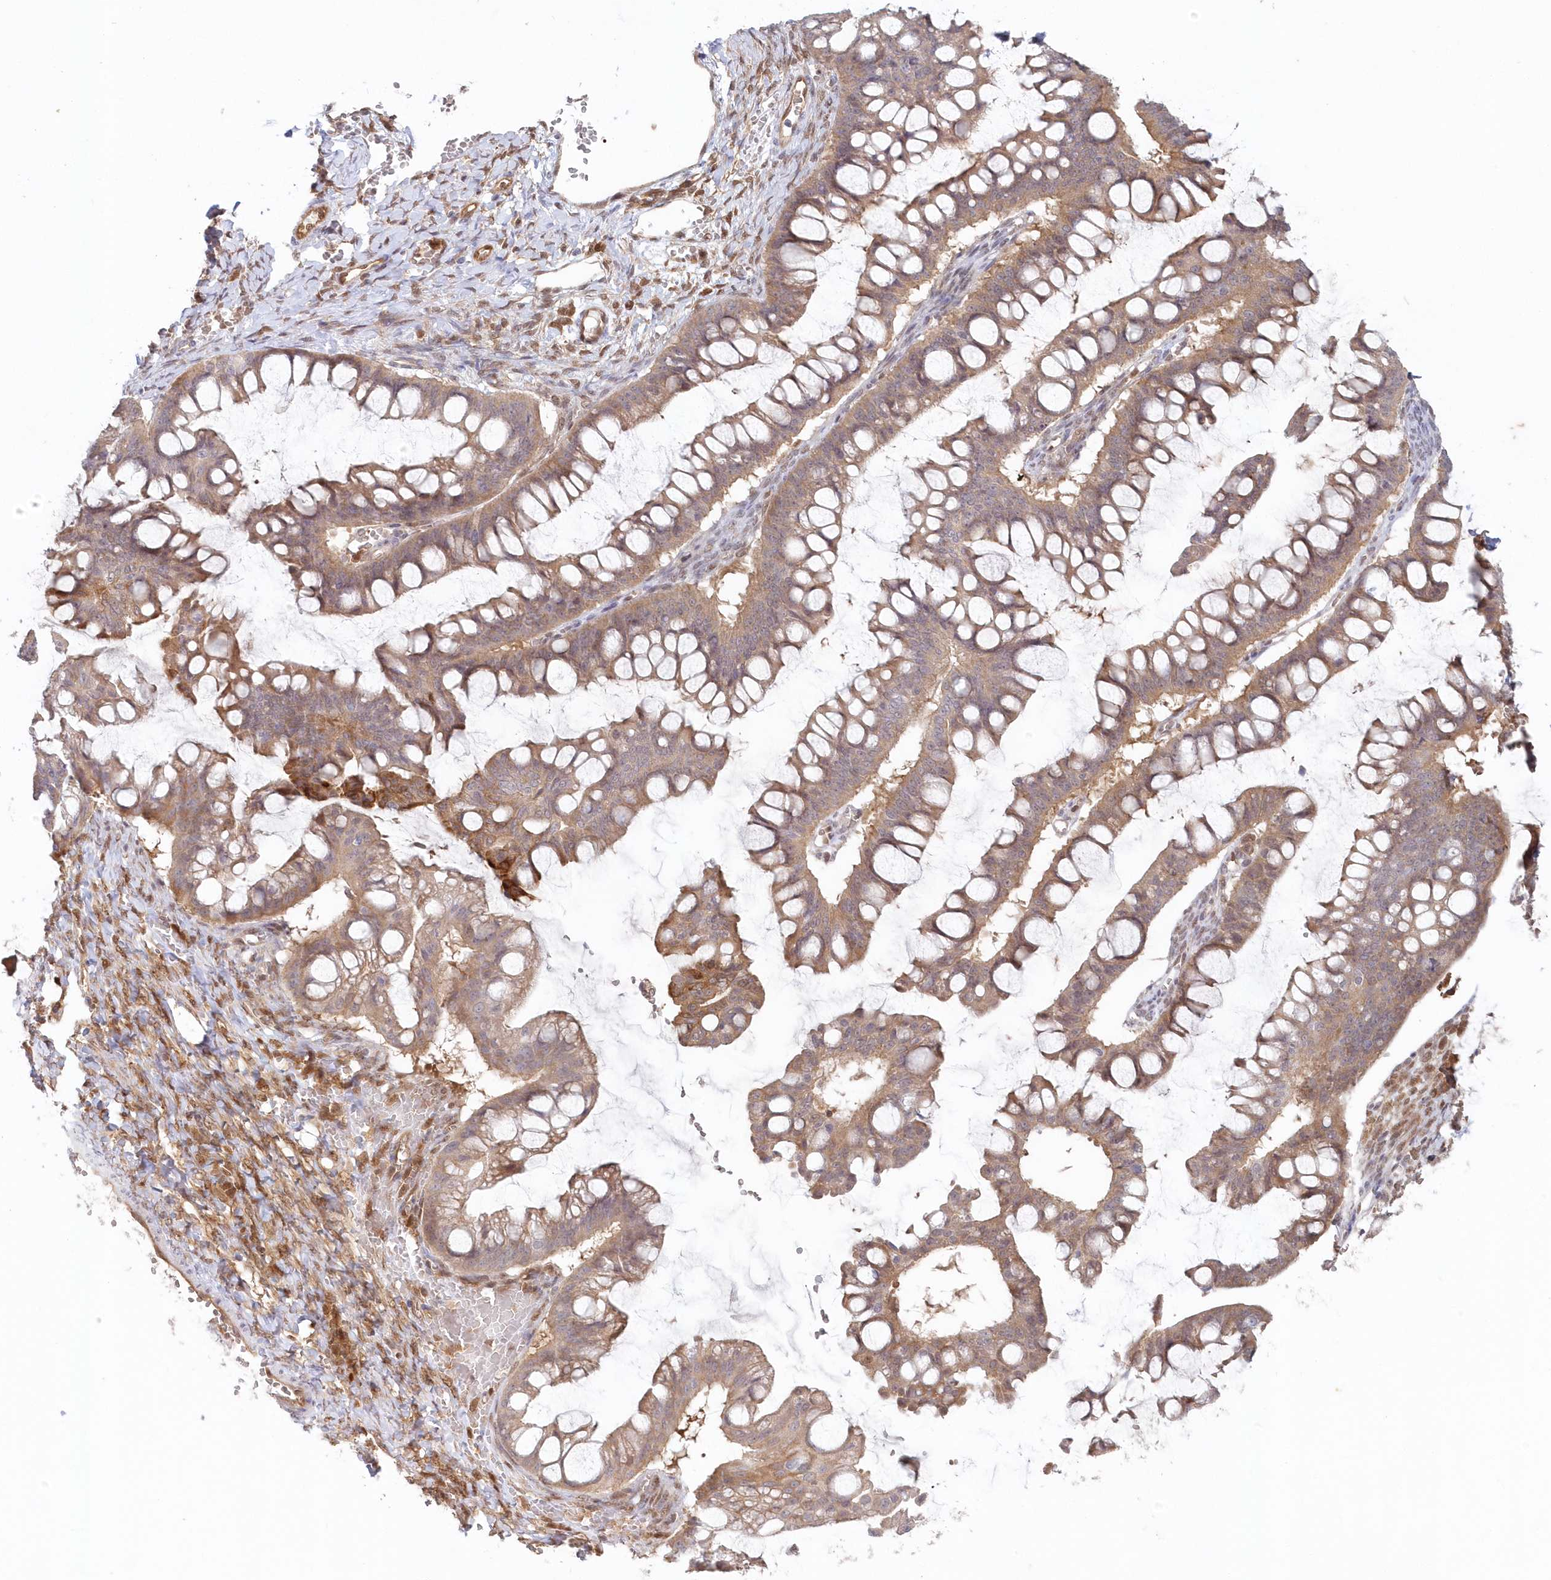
{"staining": {"intensity": "weak", "quantity": ">75%", "location": "cytoplasmic/membranous"}, "tissue": "ovarian cancer", "cell_type": "Tumor cells", "image_type": "cancer", "snomed": [{"axis": "morphology", "description": "Cystadenocarcinoma, mucinous, NOS"}, {"axis": "topography", "description": "Ovary"}], "caption": "Immunohistochemistry (IHC) micrograph of human mucinous cystadenocarcinoma (ovarian) stained for a protein (brown), which exhibits low levels of weak cytoplasmic/membranous staining in approximately >75% of tumor cells.", "gene": "GBE1", "patient": {"sex": "female", "age": 73}}